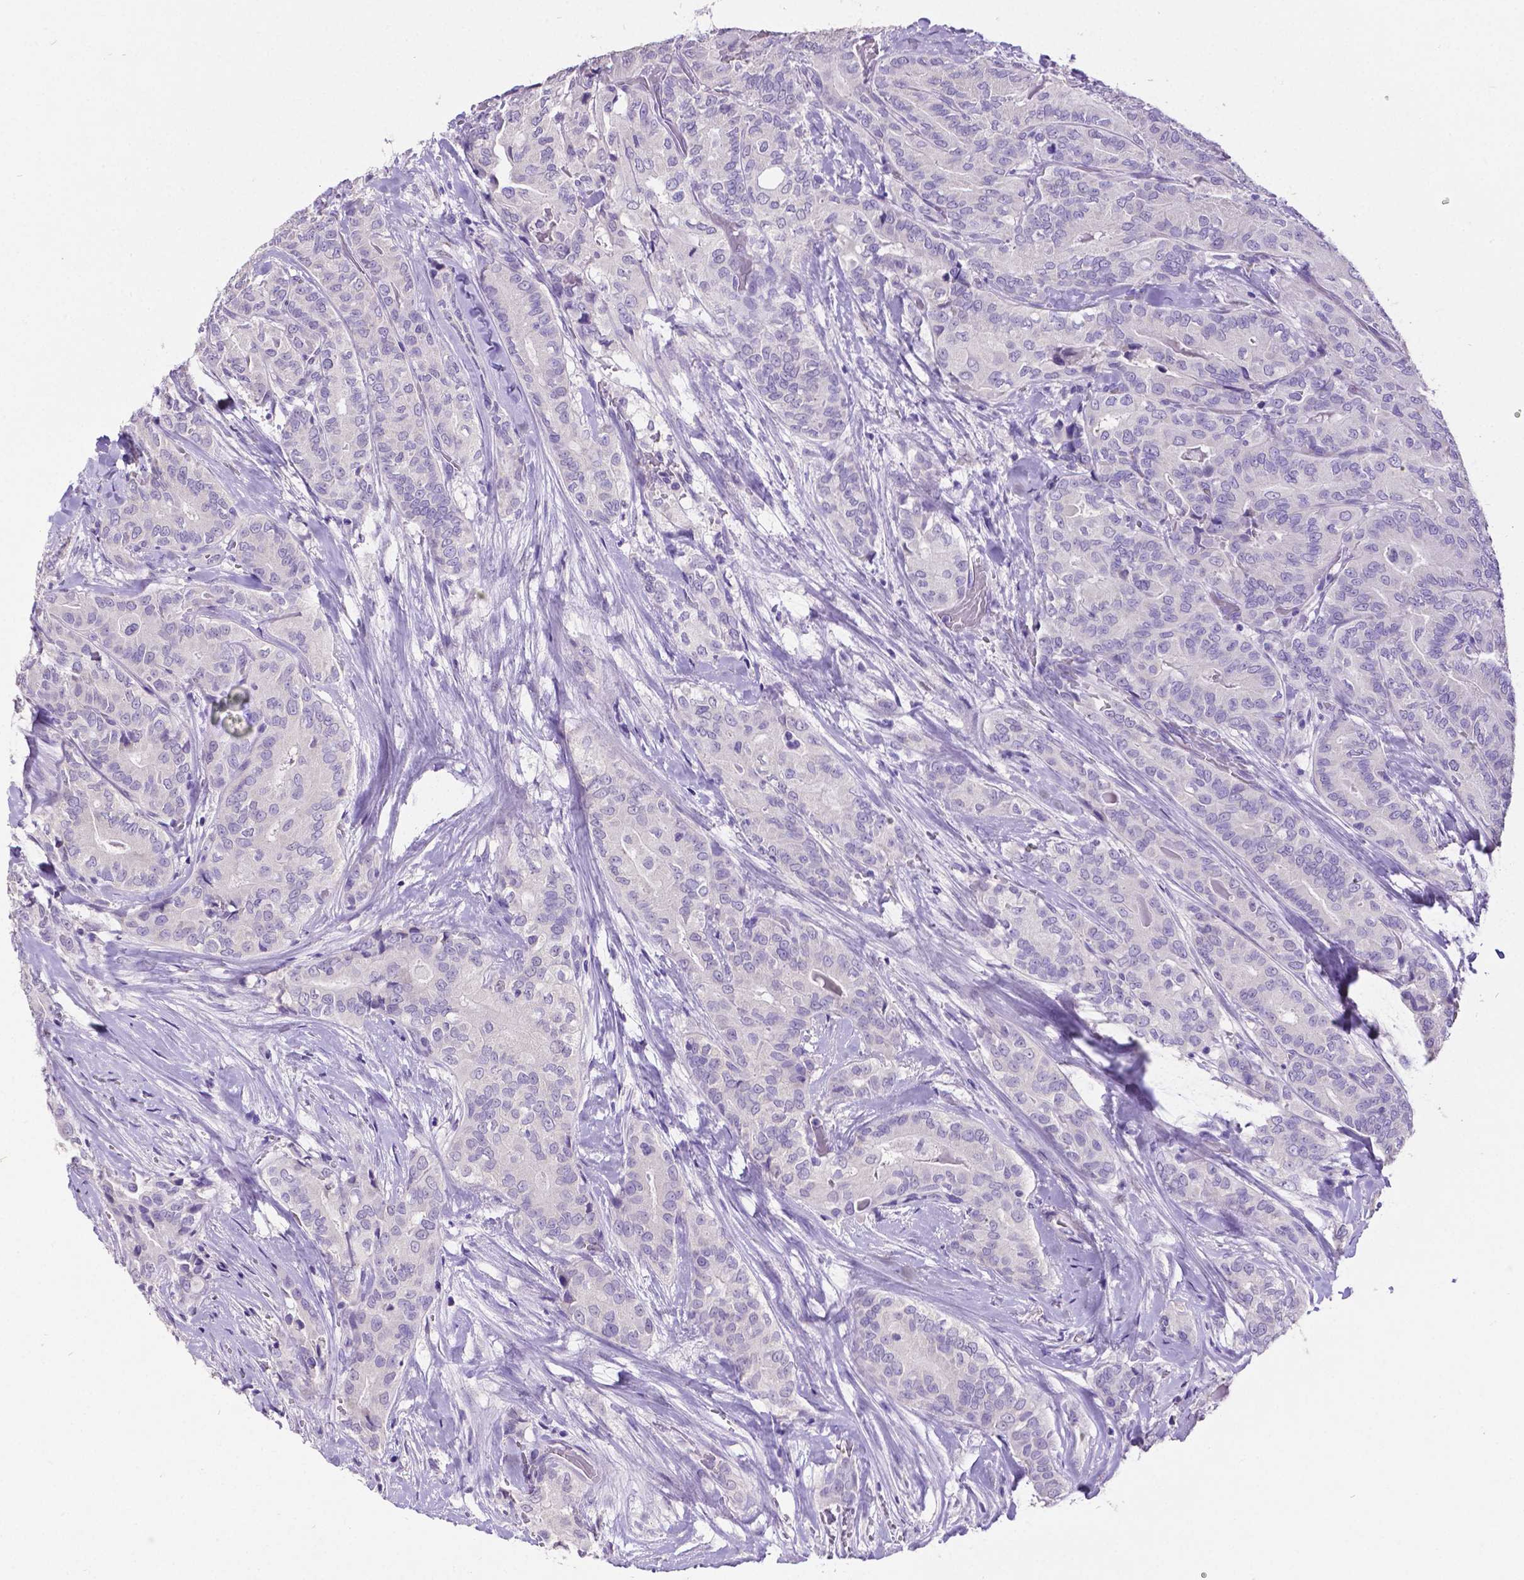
{"staining": {"intensity": "negative", "quantity": "none", "location": "none"}, "tissue": "thyroid cancer", "cell_type": "Tumor cells", "image_type": "cancer", "snomed": [{"axis": "morphology", "description": "Papillary adenocarcinoma, NOS"}, {"axis": "topography", "description": "Thyroid gland"}], "caption": "Immunohistochemistry (IHC) micrograph of human thyroid cancer (papillary adenocarcinoma) stained for a protein (brown), which exhibits no staining in tumor cells.", "gene": "SATB2", "patient": {"sex": "male", "age": 61}}